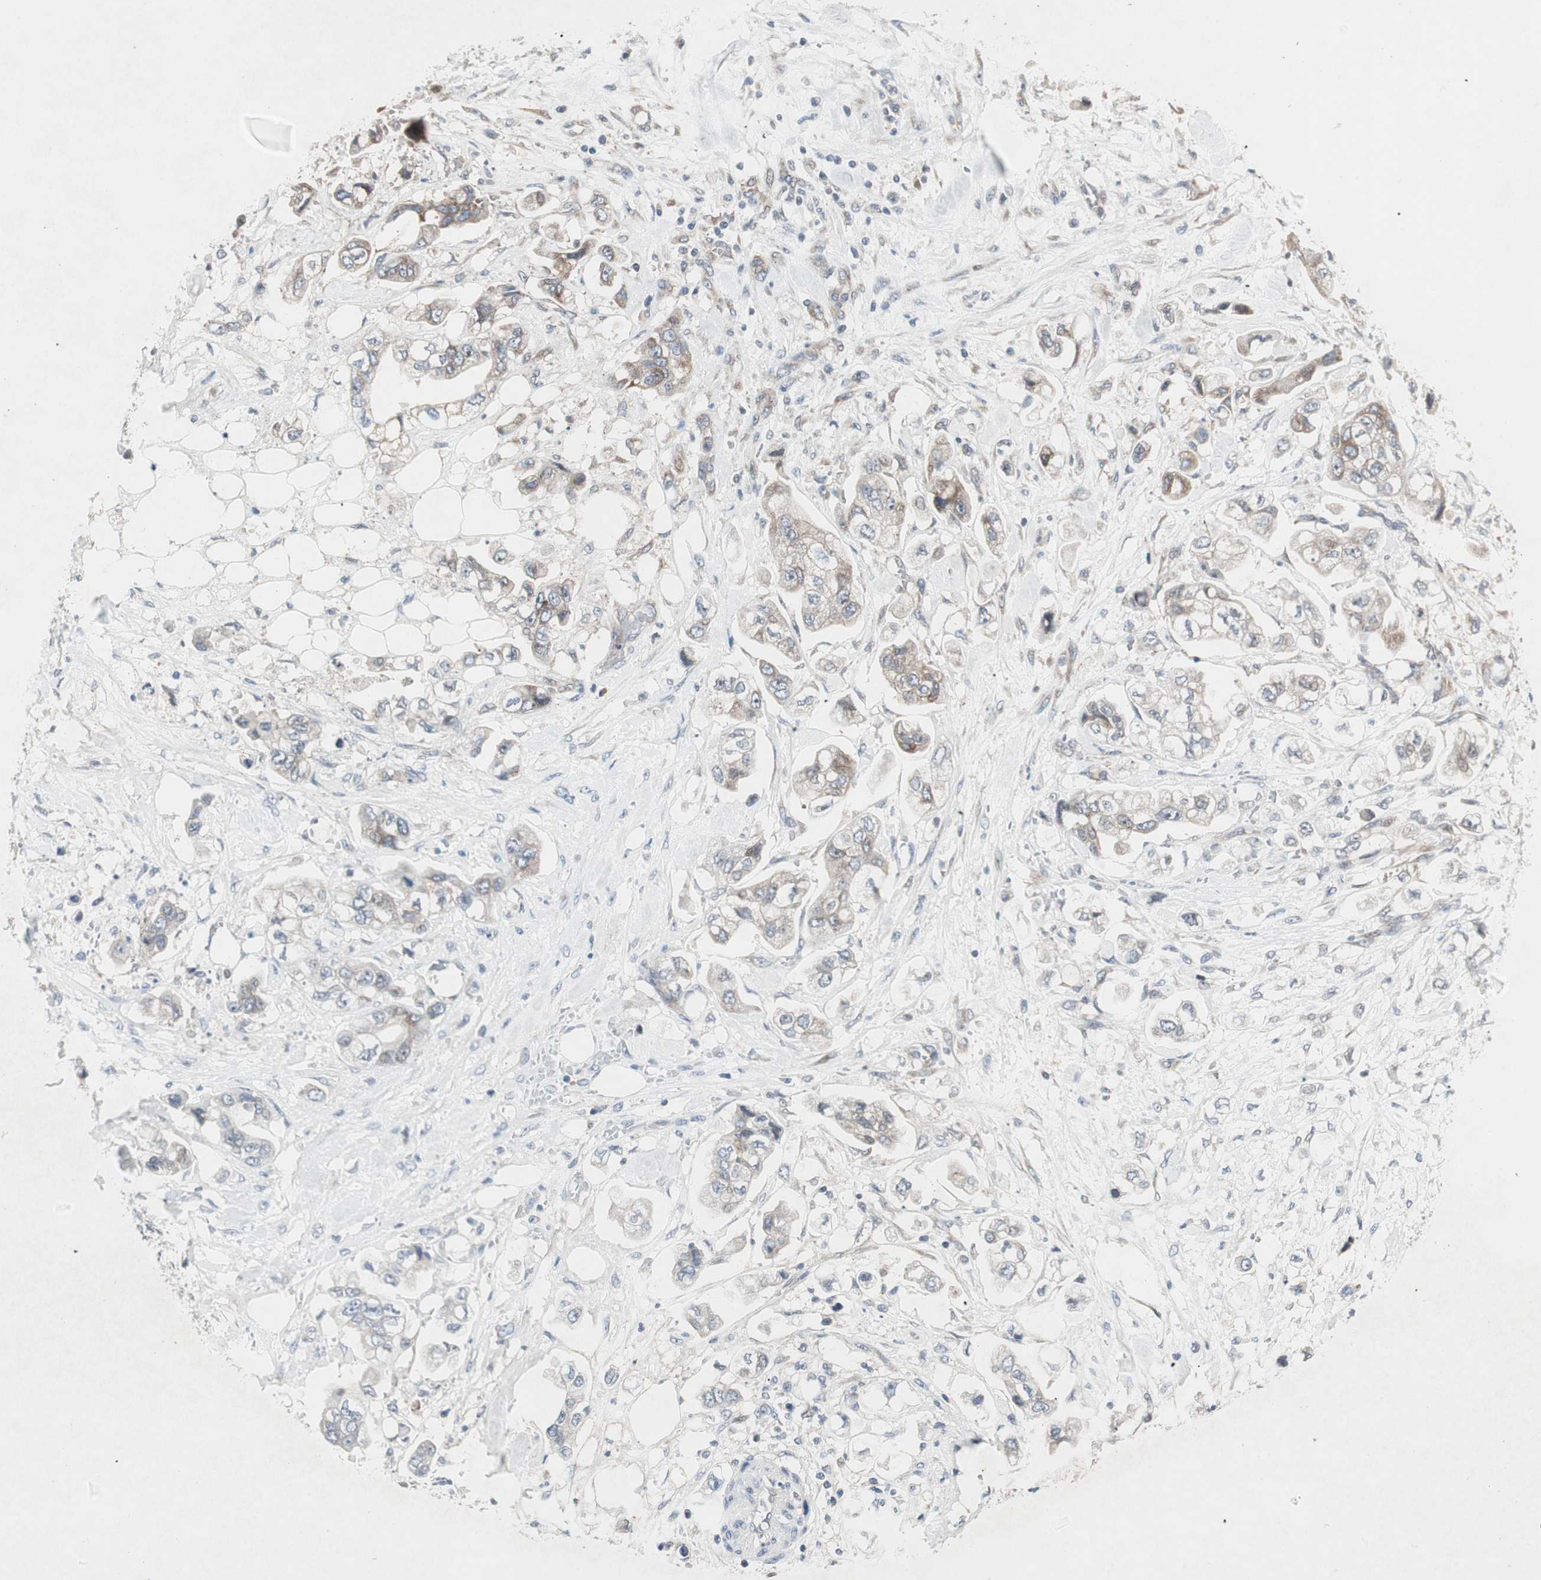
{"staining": {"intensity": "moderate", "quantity": ">75%", "location": "cytoplasmic/membranous"}, "tissue": "stomach cancer", "cell_type": "Tumor cells", "image_type": "cancer", "snomed": [{"axis": "morphology", "description": "Adenocarcinoma, NOS"}, {"axis": "topography", "description": "Stomach"}], "caption": "Brown immunohistochemical staining in human stomach cancer (adenocarcinoma) displays moderate cytoplasmic/membranous positivity in approximately >75% of tumor cells. The staining was performed using DAB to visualize the protein expression in brown, while the nuclei were stained in blue with hematoxylin (Magnification: 20x).", "gene": "CCL14", "patient": {"sex": "male", "age": 62}}